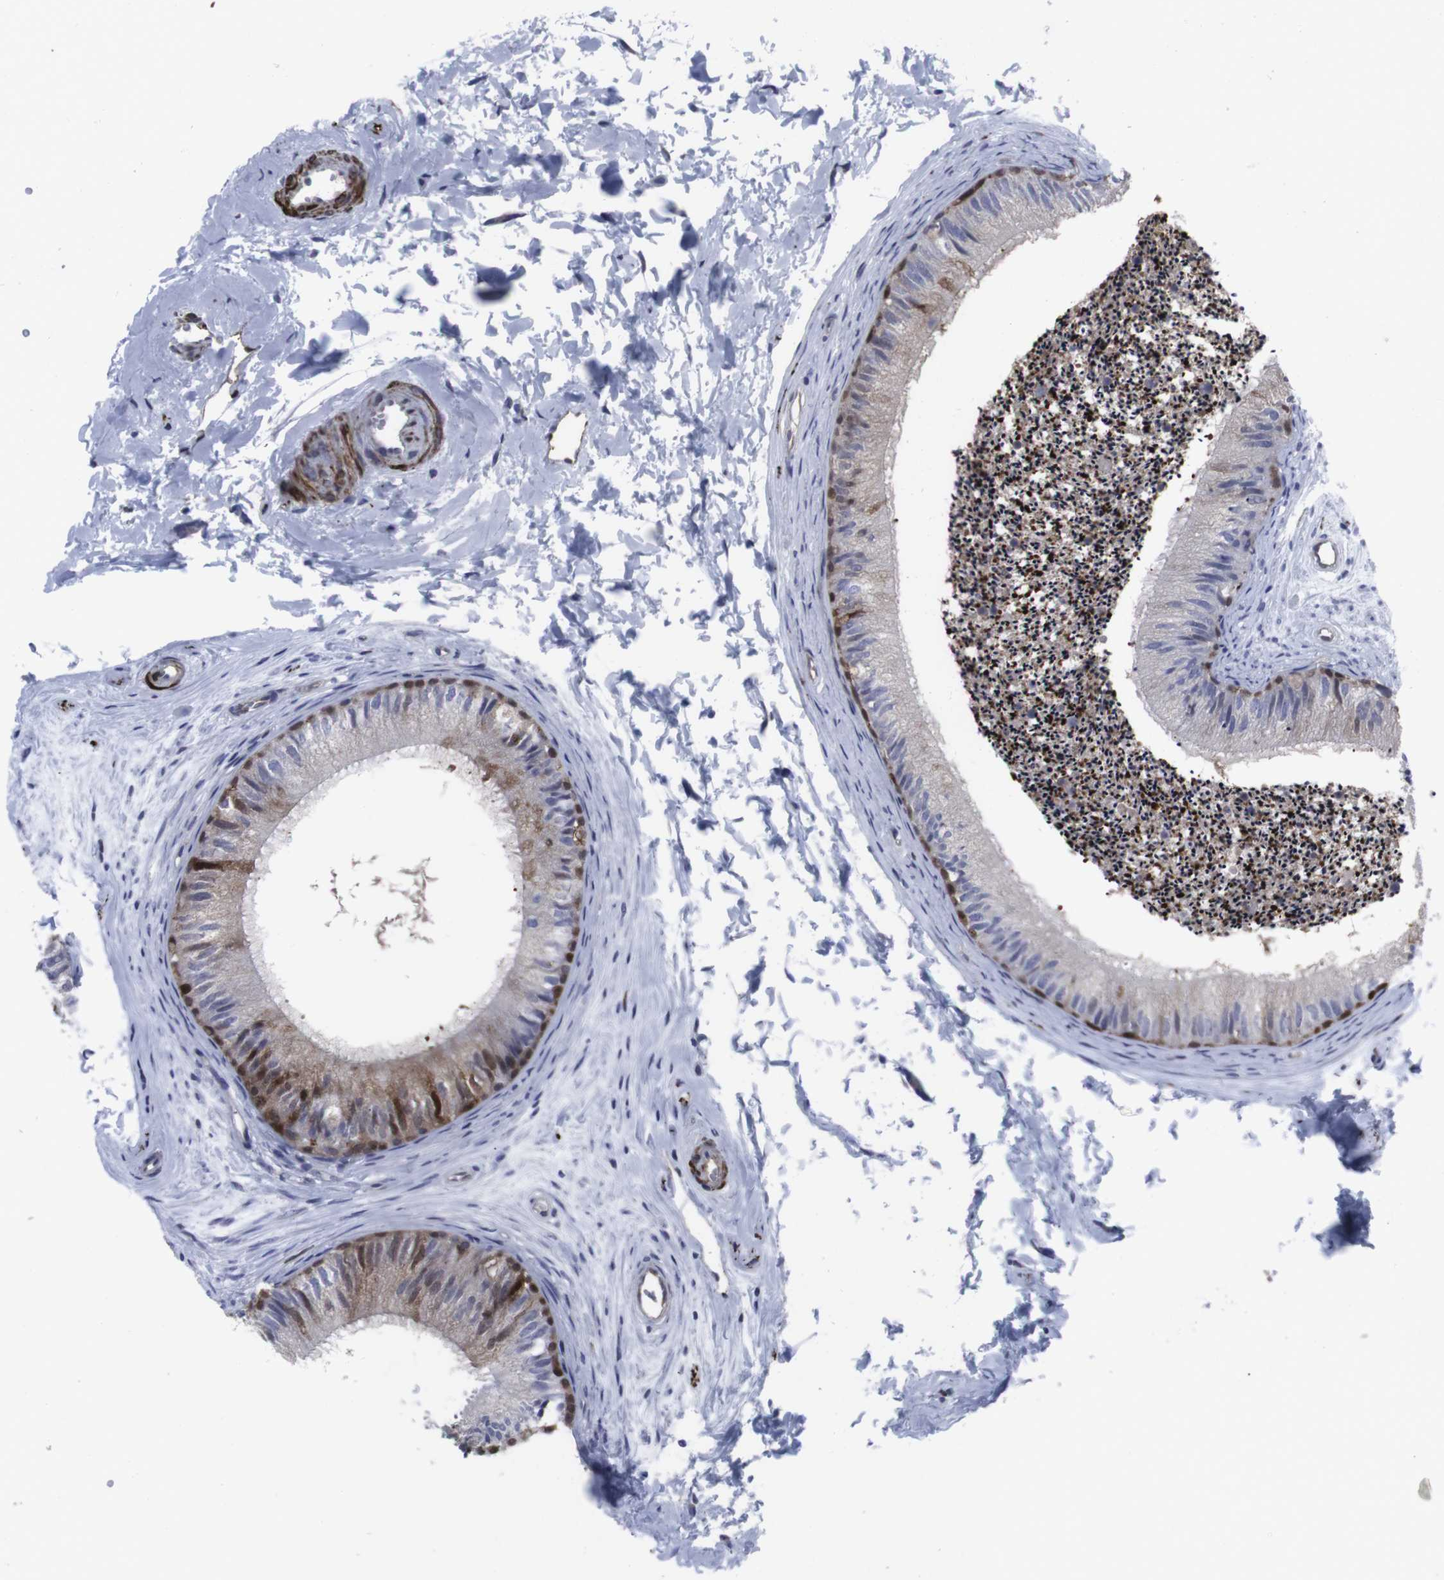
{"staining": {"intensity": "strong", "quantity": "<25%", "location": "cytoplasmic/membranous,nuclear"}, "tissue": "epididymis", "cell_type": "Glandular cells", "image_type": "normal", "snomed": [{"axis": "morphology", "description": "Normal tissue, NOS"}, {"axis": "topography", "description": "Epididymis"}], "caption": "DAB (3,3'-diaminobenzidine) immunohistochemical staining of benign human epididymis shows strong cytoplasmic/membranous,nuclear protein staining in about <25% of glandular cells.", "gene": "SNCG", "patient": {"sex": "male", "age": 56}}